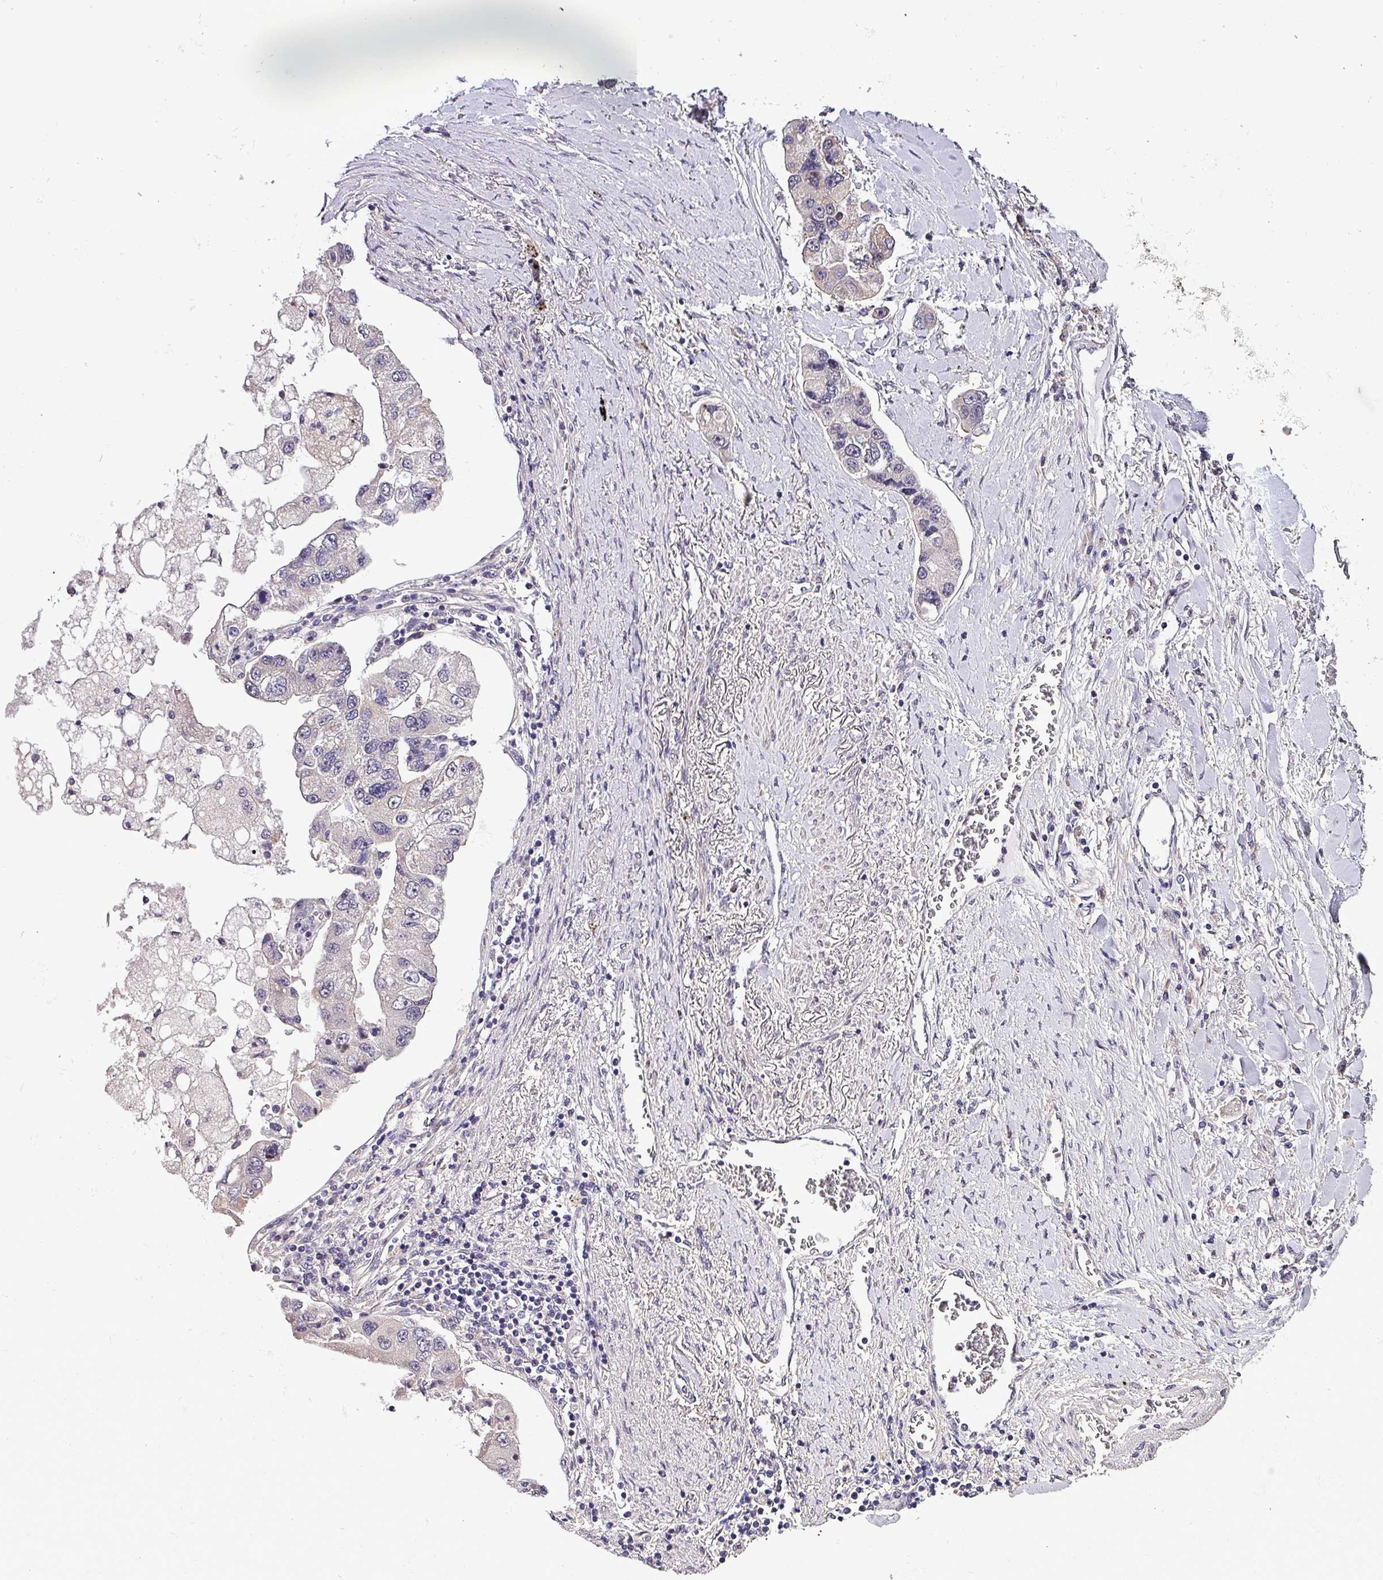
{"staining": {"intensity": "weak", "quantity": "<25%", "location": "cytoplasmic/membranous"}, "tissue": "lung cancer", "cell_type": "Tumor cells", "image_type": "cancer", "snomed": [{"axis": "morphology", "description": "Adenocarcinoma, NOS"}, {"axis": "topography", "description": "Lung"}], "caption": "Image shows no significant protein positivity in tumor cells of lung cancer.", "gene": "GRAPL", "patient": {"sex": "female", "age": 54}}